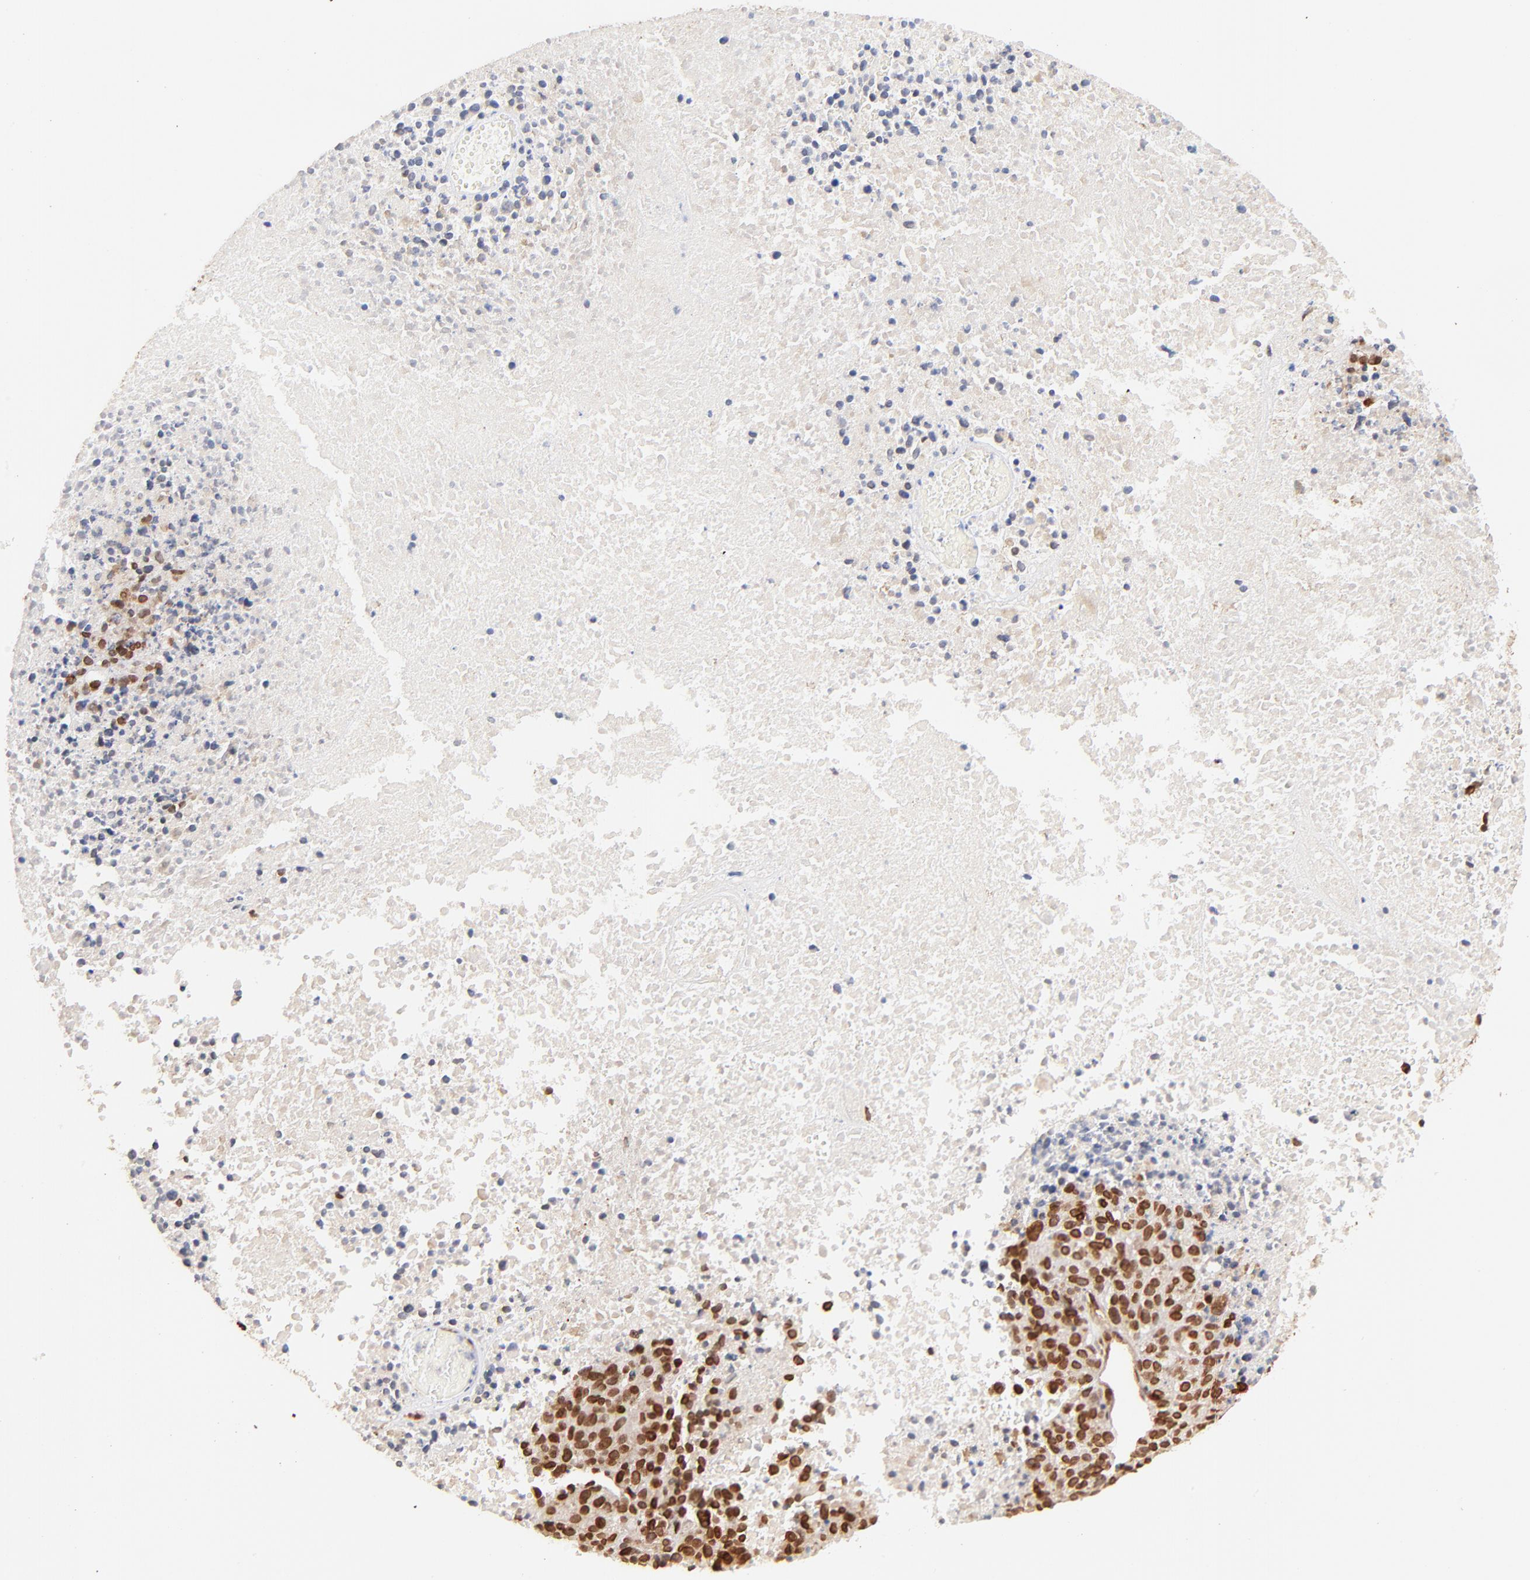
{"staining": {"intensity": "moderate", "quantity": "25%-75%", "location": "cytoplasmic/membranous,nuclear"}, "tissue": "melanoma", "cell_type": "Tumor cells", "image_type": "cancer", "snomed": [{"axis": "morphology", "description": "Malignant melanoma, Metastatic site"}, {"axis": "topography", "description": "Cerebral cortex"}], "caption": "About 25%-75% of tumor cells in malignant melanoma (metastatic site) display moderate cytoplasmic/membranous and nuclear protein expression as visualized by brown immunohistochemical staining.", "gene": "ZFP92", "patient": {"sex": "female", "age": 52}}